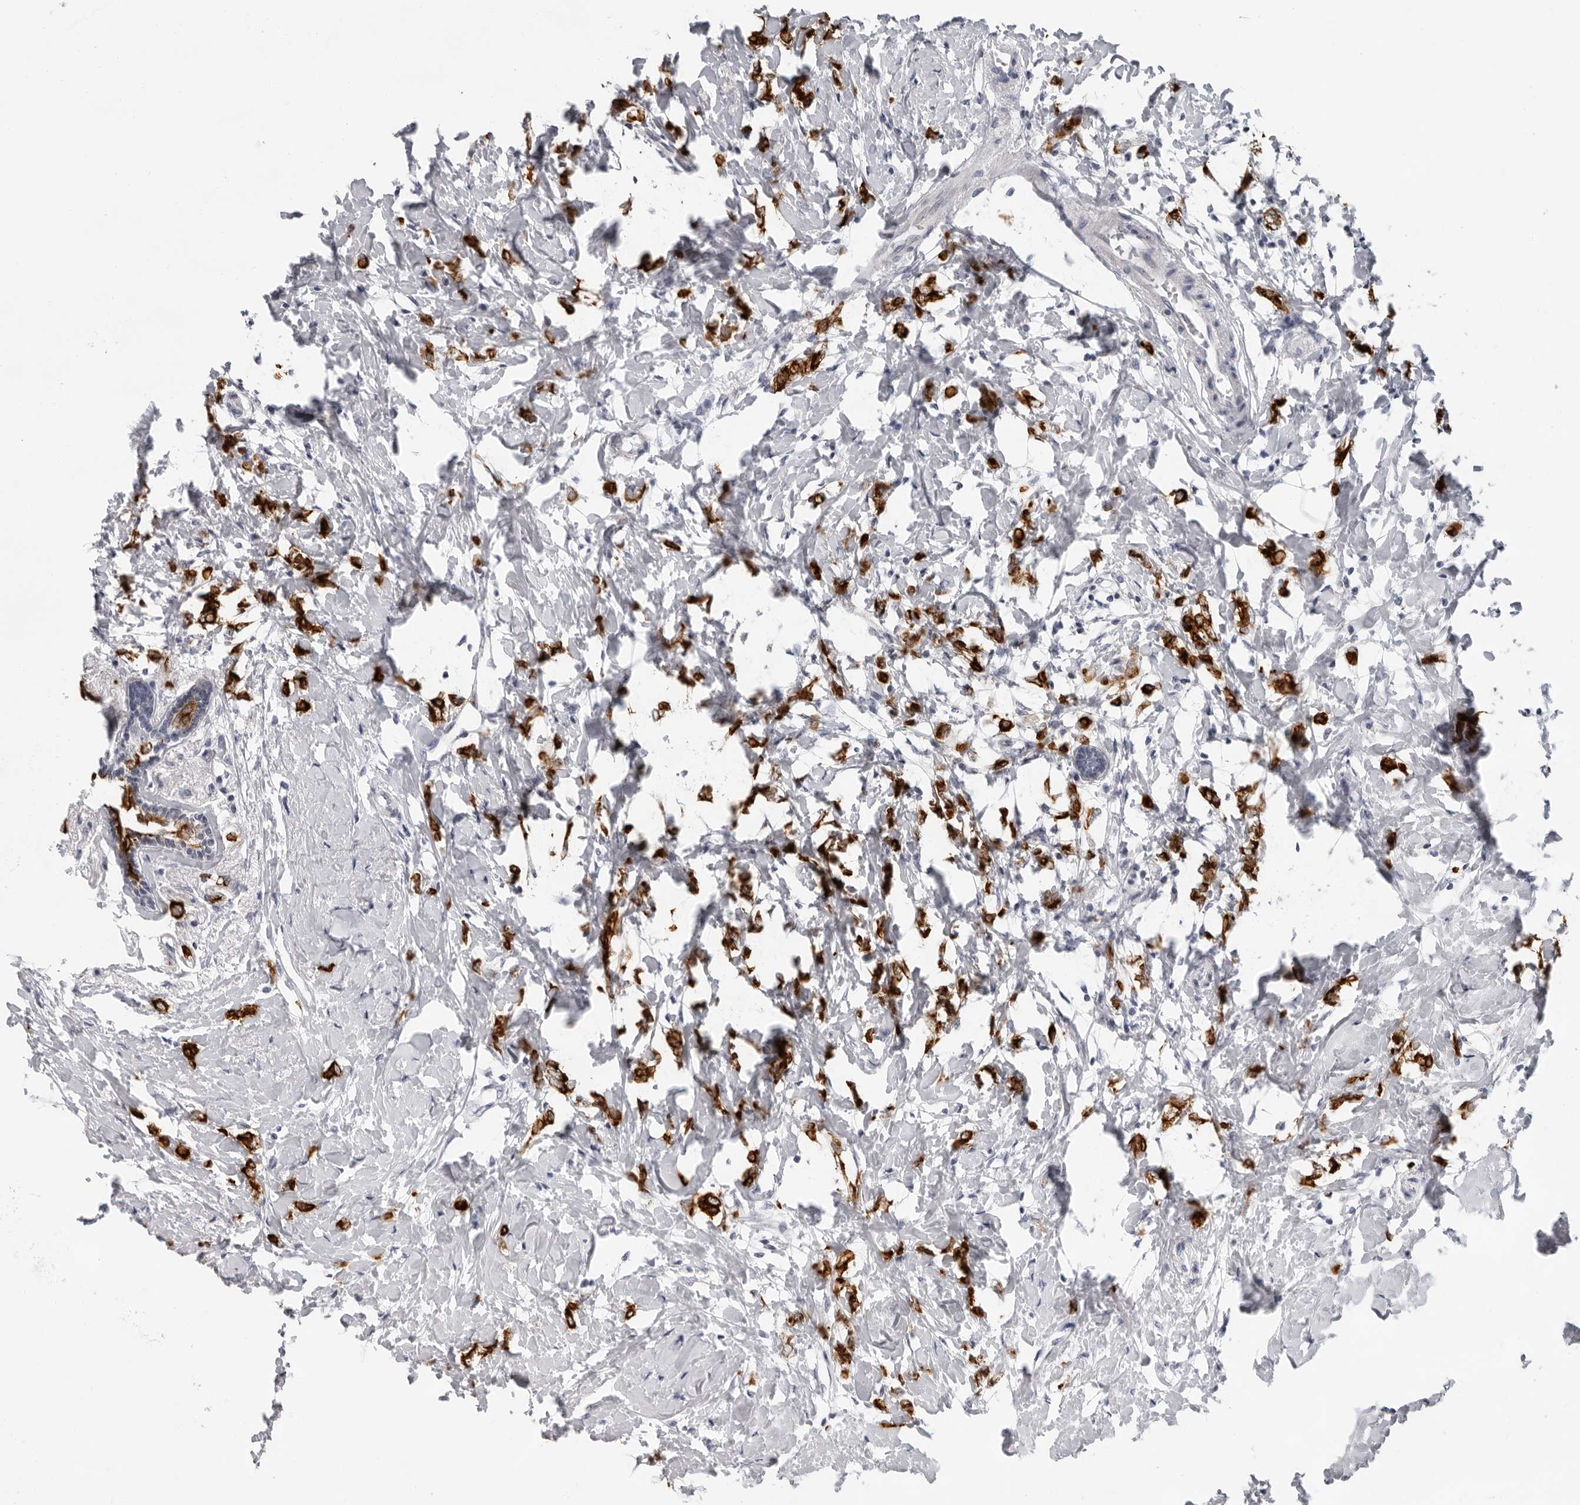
{"staining": {"intensity": "strong", "quantity": ">75%", "location": "cytoplasmic/membranous"}, "tissue": "breast cancer", "cell_type": "Tumor cells", "image_type": "cancer", "snomed": [{"axis": "morphology", "description": "Normal tissue, NOS"}, {"axis": "morphology", "description": "Lobular carcinoma"}, {"axis": "topography", "description": "Breast"}], "caption": "A brown stain shows strong cytoplasmic/membranous positivity of a protein in human breast cancer tumor cells. Ihc stains the protein in brown and the nuclei are stained blue.", "gene": "CCDC28B", "patient": {"sex": "female", "age": 47}}